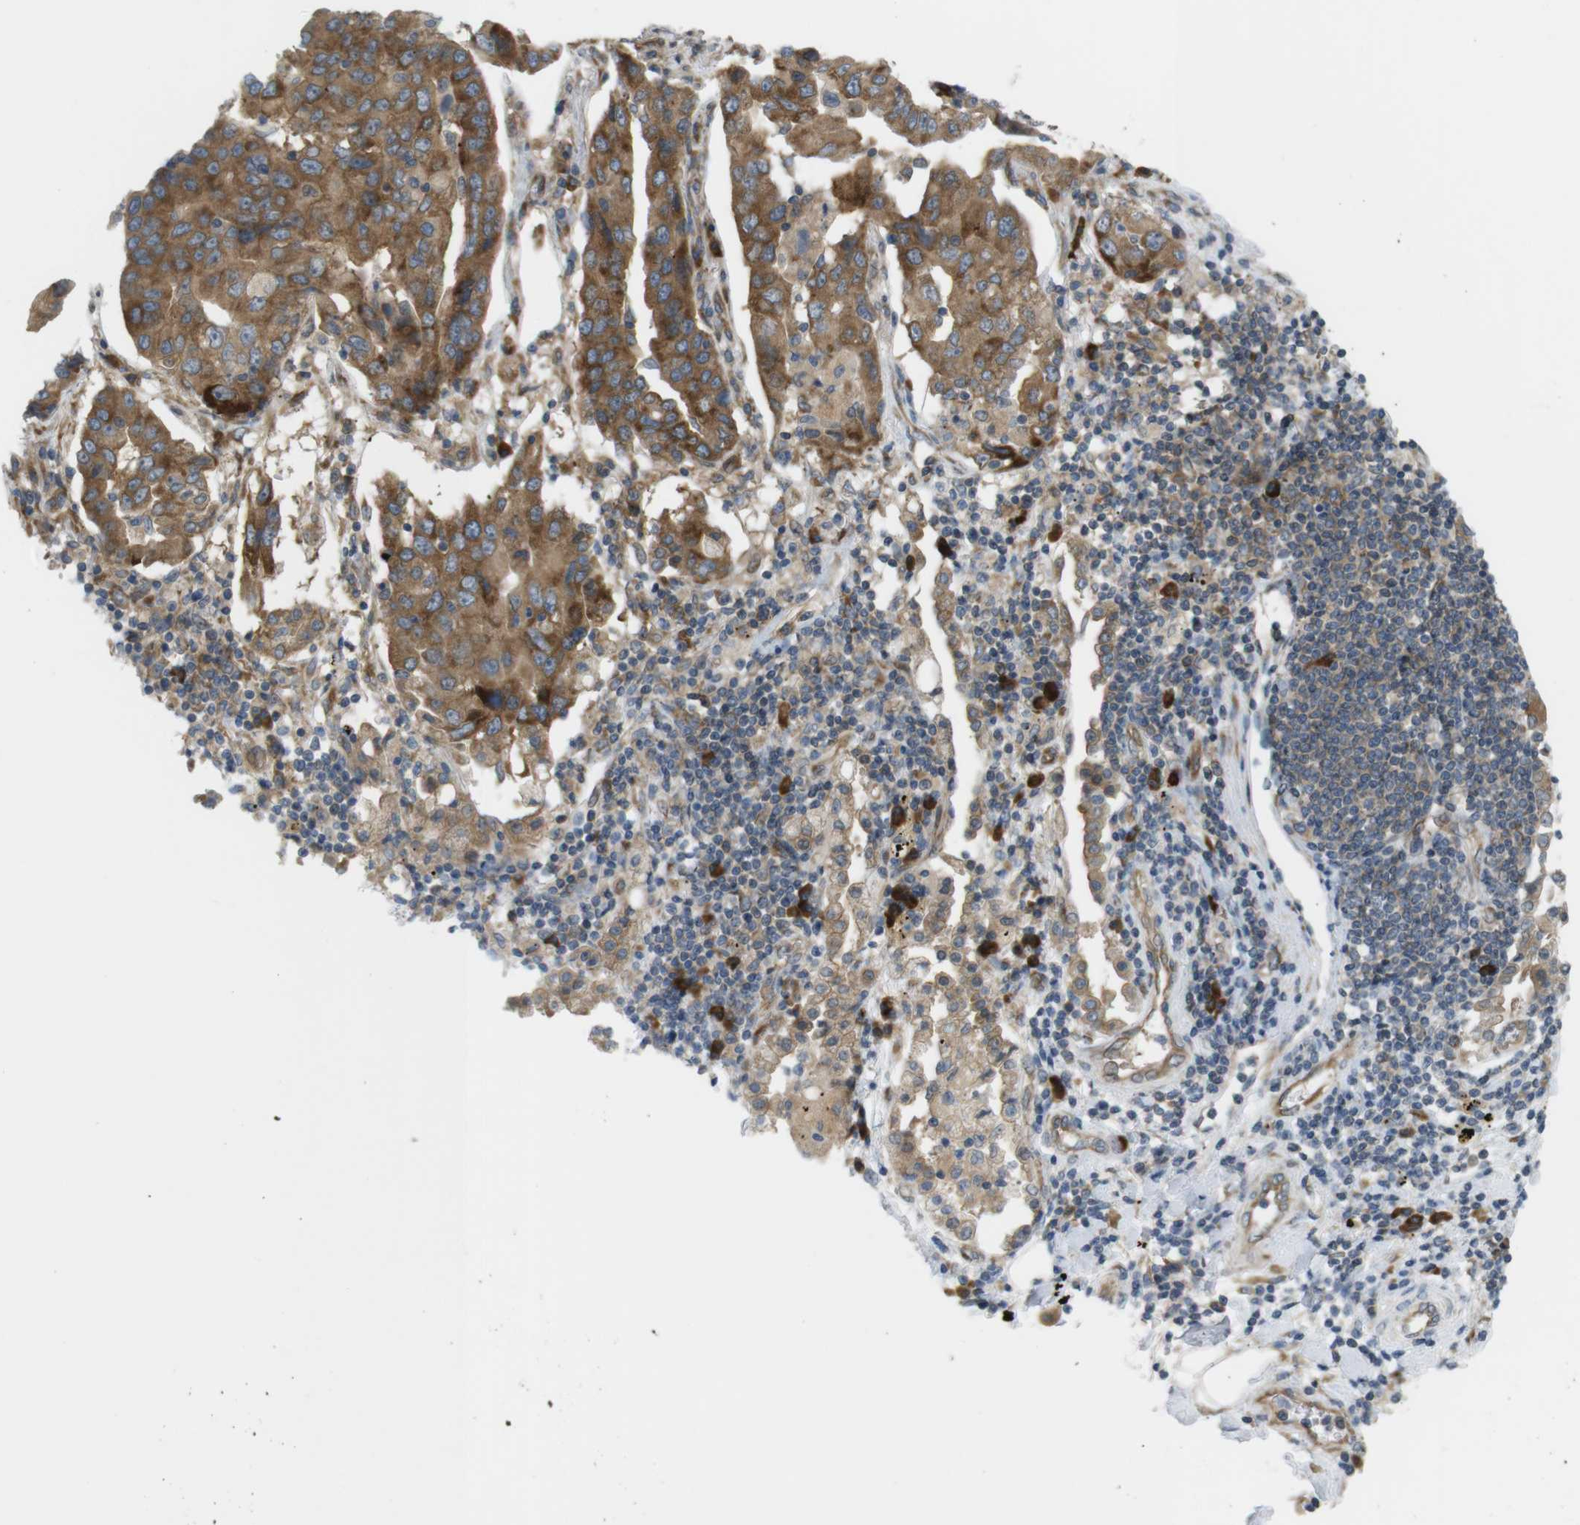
{"staining": {"intensity": "moderate", "quantity": ">75%", "location": "cytoplasmic/membranous"}, "tissue": "lung cancer", "cell_type": "Tumor cells", "image_type": "cancer", "snomed": [{"axis": "morphology", "description": "Adenocarcinoma, NOS"}, {"axis": "topography", "description": "Lung"}], "caption": "Human adenocarcinoma (lung) stained with a protein marker shows moderate staining in tumor cells.", "gene": "GJC3", "patient": {"sex": "female", "age": 65}}